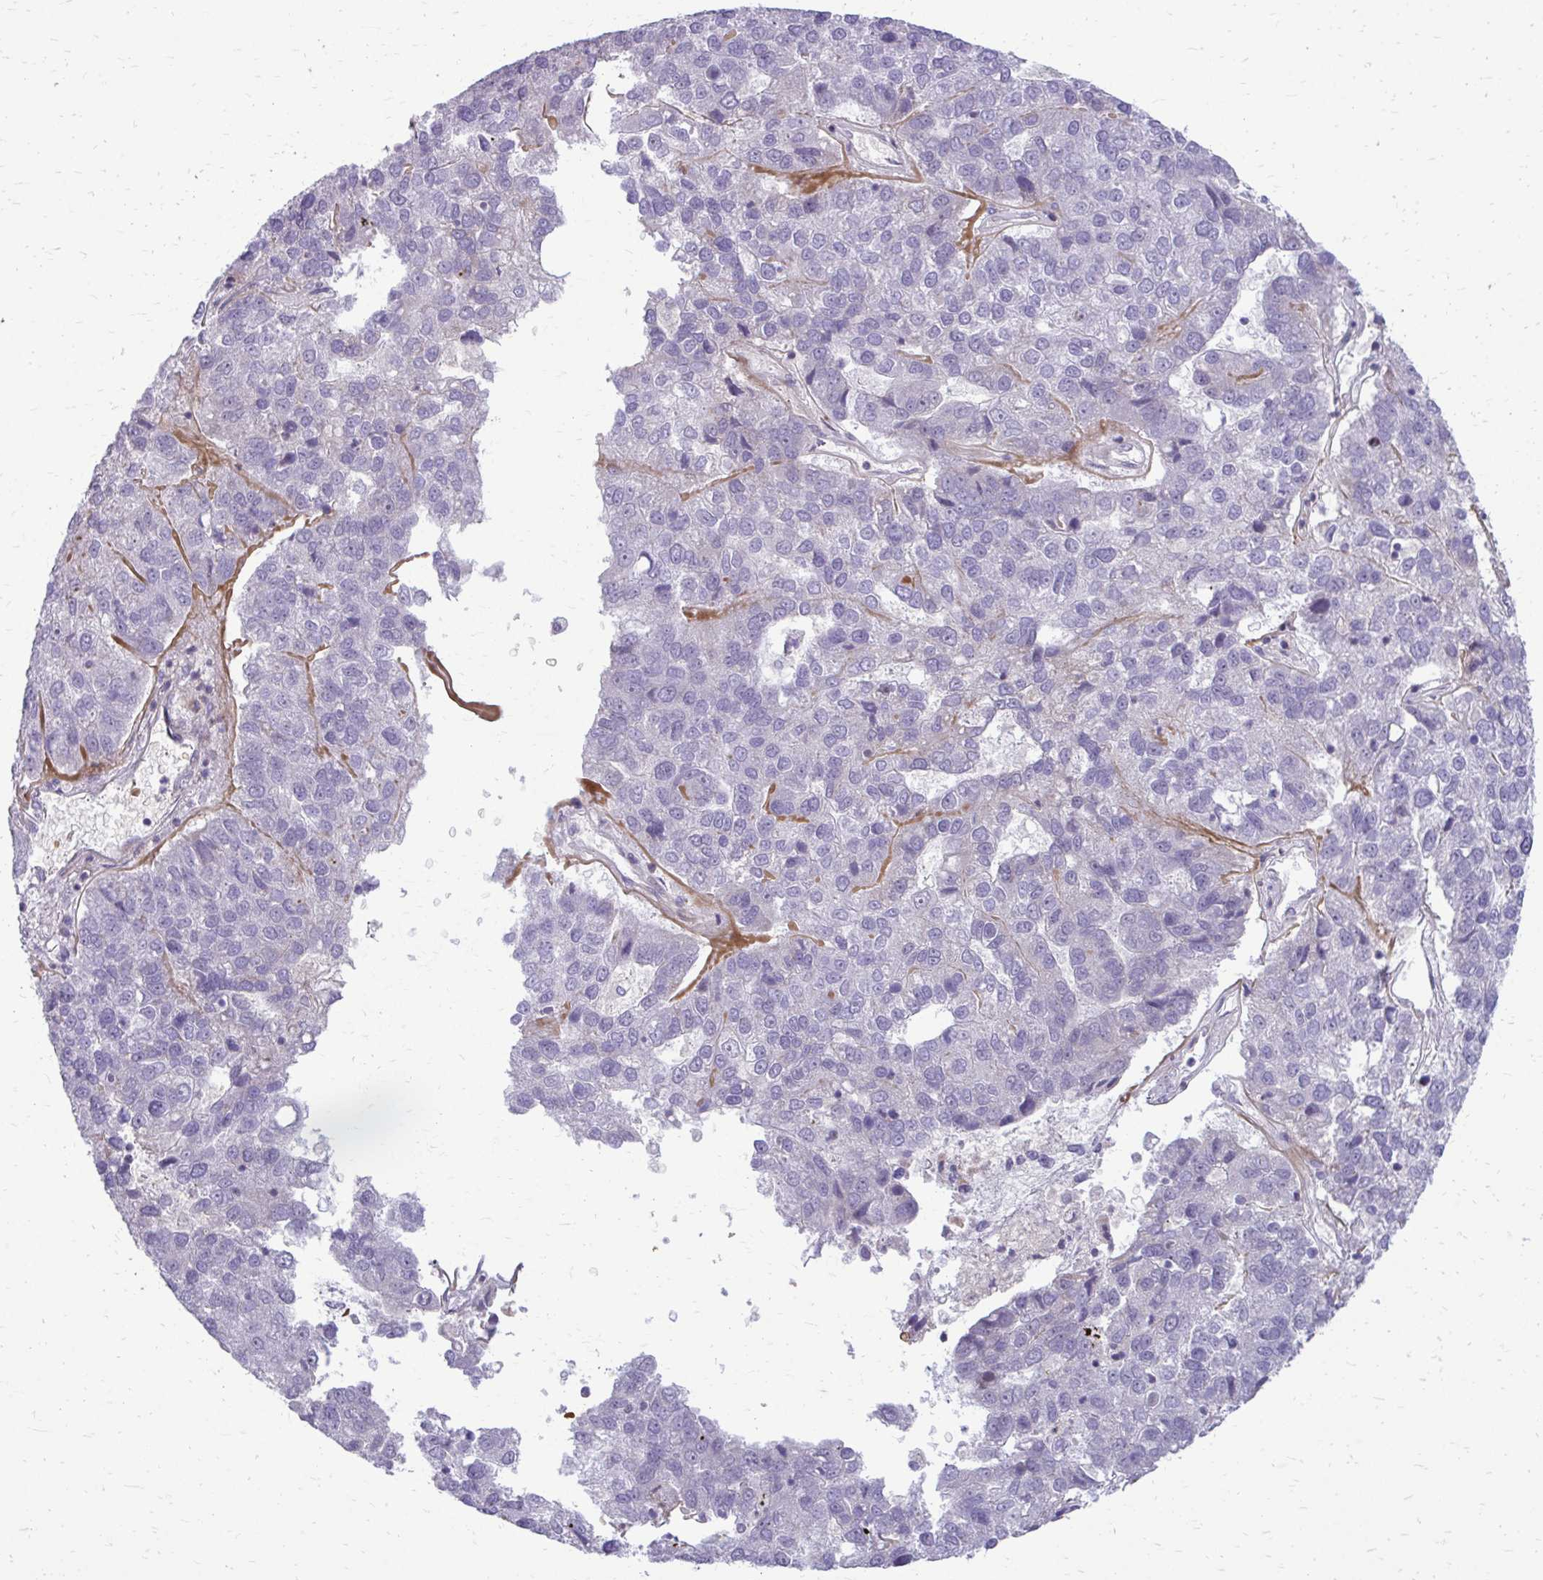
{"staining": {"intensity": "negative", "quantity": "none", "location": "none"}, "tissue": "pancreatic cancer", "cell_type": "Tumor cells", "image_type": "cancer", "snomed": [{"axis": "morphology", "description": "Adenocarcinoma, NOS"}, {"axis": "topography", "description": "Pancreas"}], "caption": "High power microscopy histopathology image of an immunohistochemistry (IHC) micrograph of pancreatic cancer (adenocarcinoma), revealing no significant positivity in tumor cells.", "gene": "FUNDC2", "patient": {"sex": "female", "age": 61}}